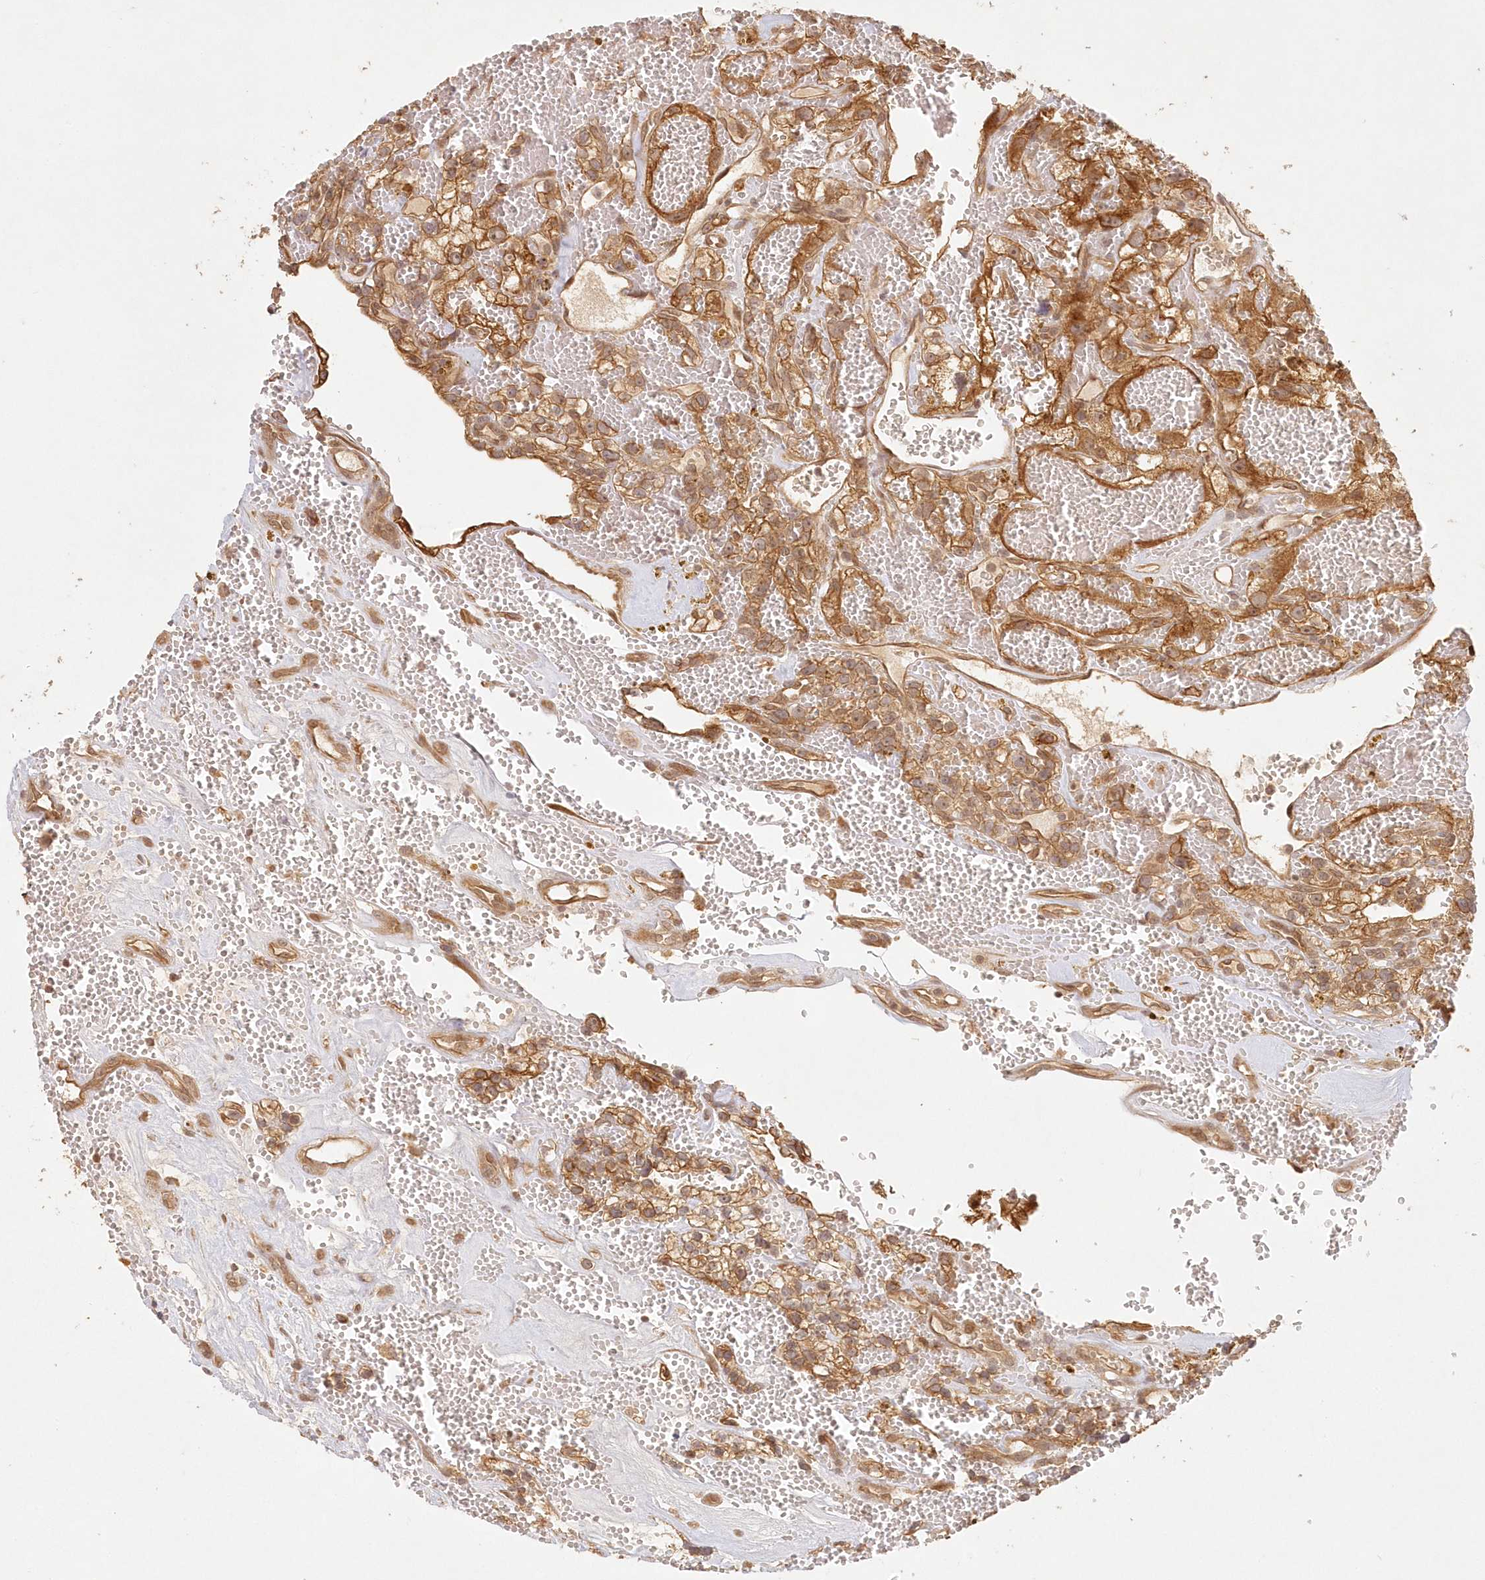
{"staining": {"intensity": "moderate", "quantity": ">75%", "location": "cytoplasmic/membranous"}, "tissue": "renal cancer", "cell_type": "Tumor cells", "image_type": "cancer", "snomed": [{"axis": "morphology", "description": "Adenocarcinoma, NOS"}, {"axis": "topography", "description": "Kidney"}], "caption": "An image of human renal cancer (adenocarcinoma) stained for a protein exhibits moderate cytoplasmic/membranous brown staining in tumor cells. (brown staining indicates protein expression, while blue staining denotes nuclei).", "gene": "KIAA0232", "patient": {"sex": "female", "age": 57}}